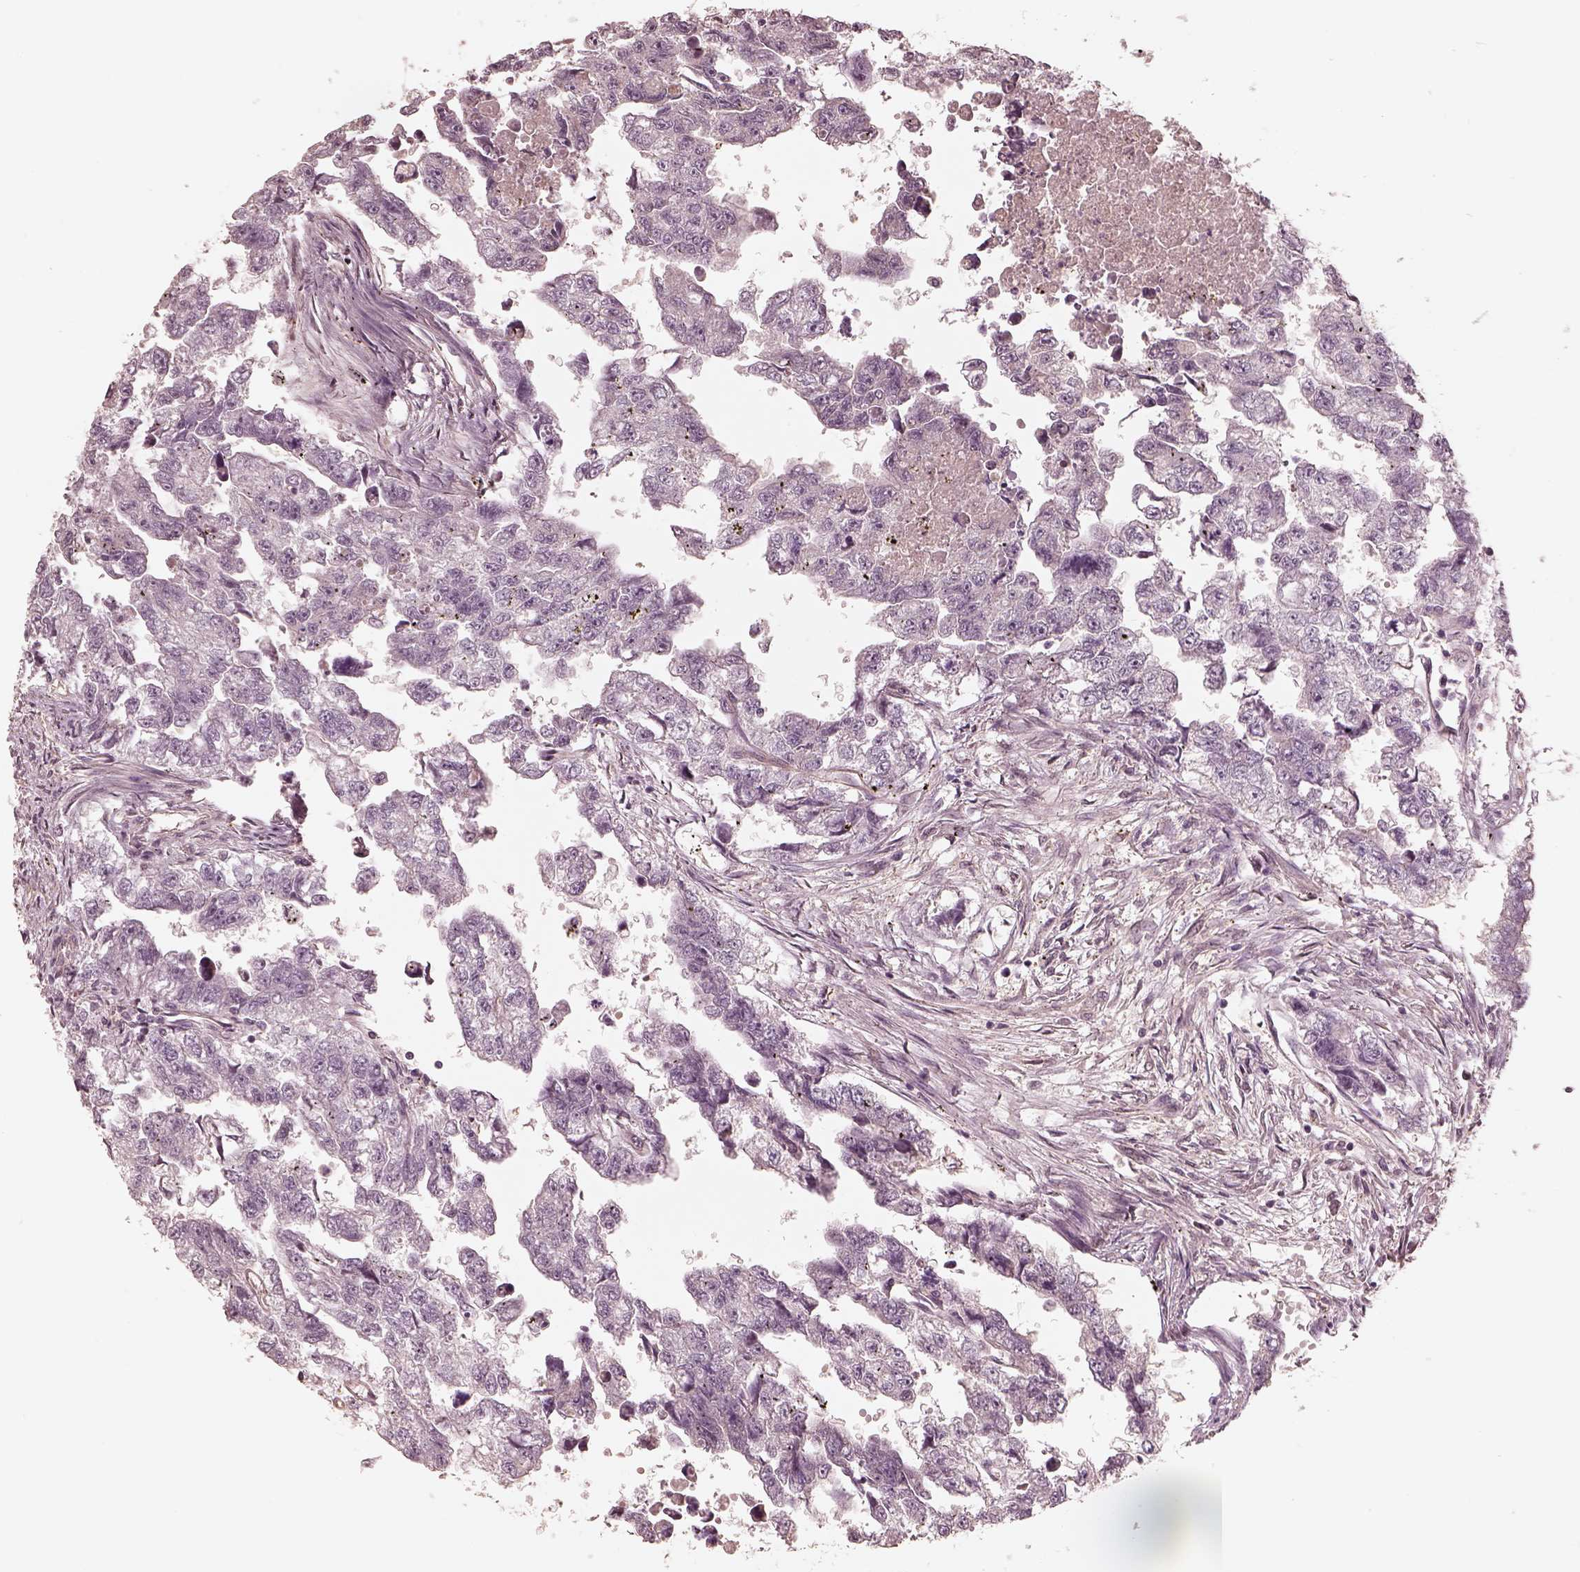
{"staining": {"intensity": "negative", "quantity": "none", "location": "none"}, "tissue": "testis cancer", "cell_type": "Tumor cells", "image_type": "cancer", "snomed": [{"axis": "morphology", "description": "Carcinoma, Embryonal, NOS"}, {"axis": "morphology", "description": "Teratoma, malignant, NOS"}, {"axis": "topography", "description": "Testis"}], "caption": "Immunohistochemical staining of human testis embryonal carcinoma displays no significant positivity in tumor cells.", "gene": "KIF5C", "patient": {"sex": "male", "age": 44}}